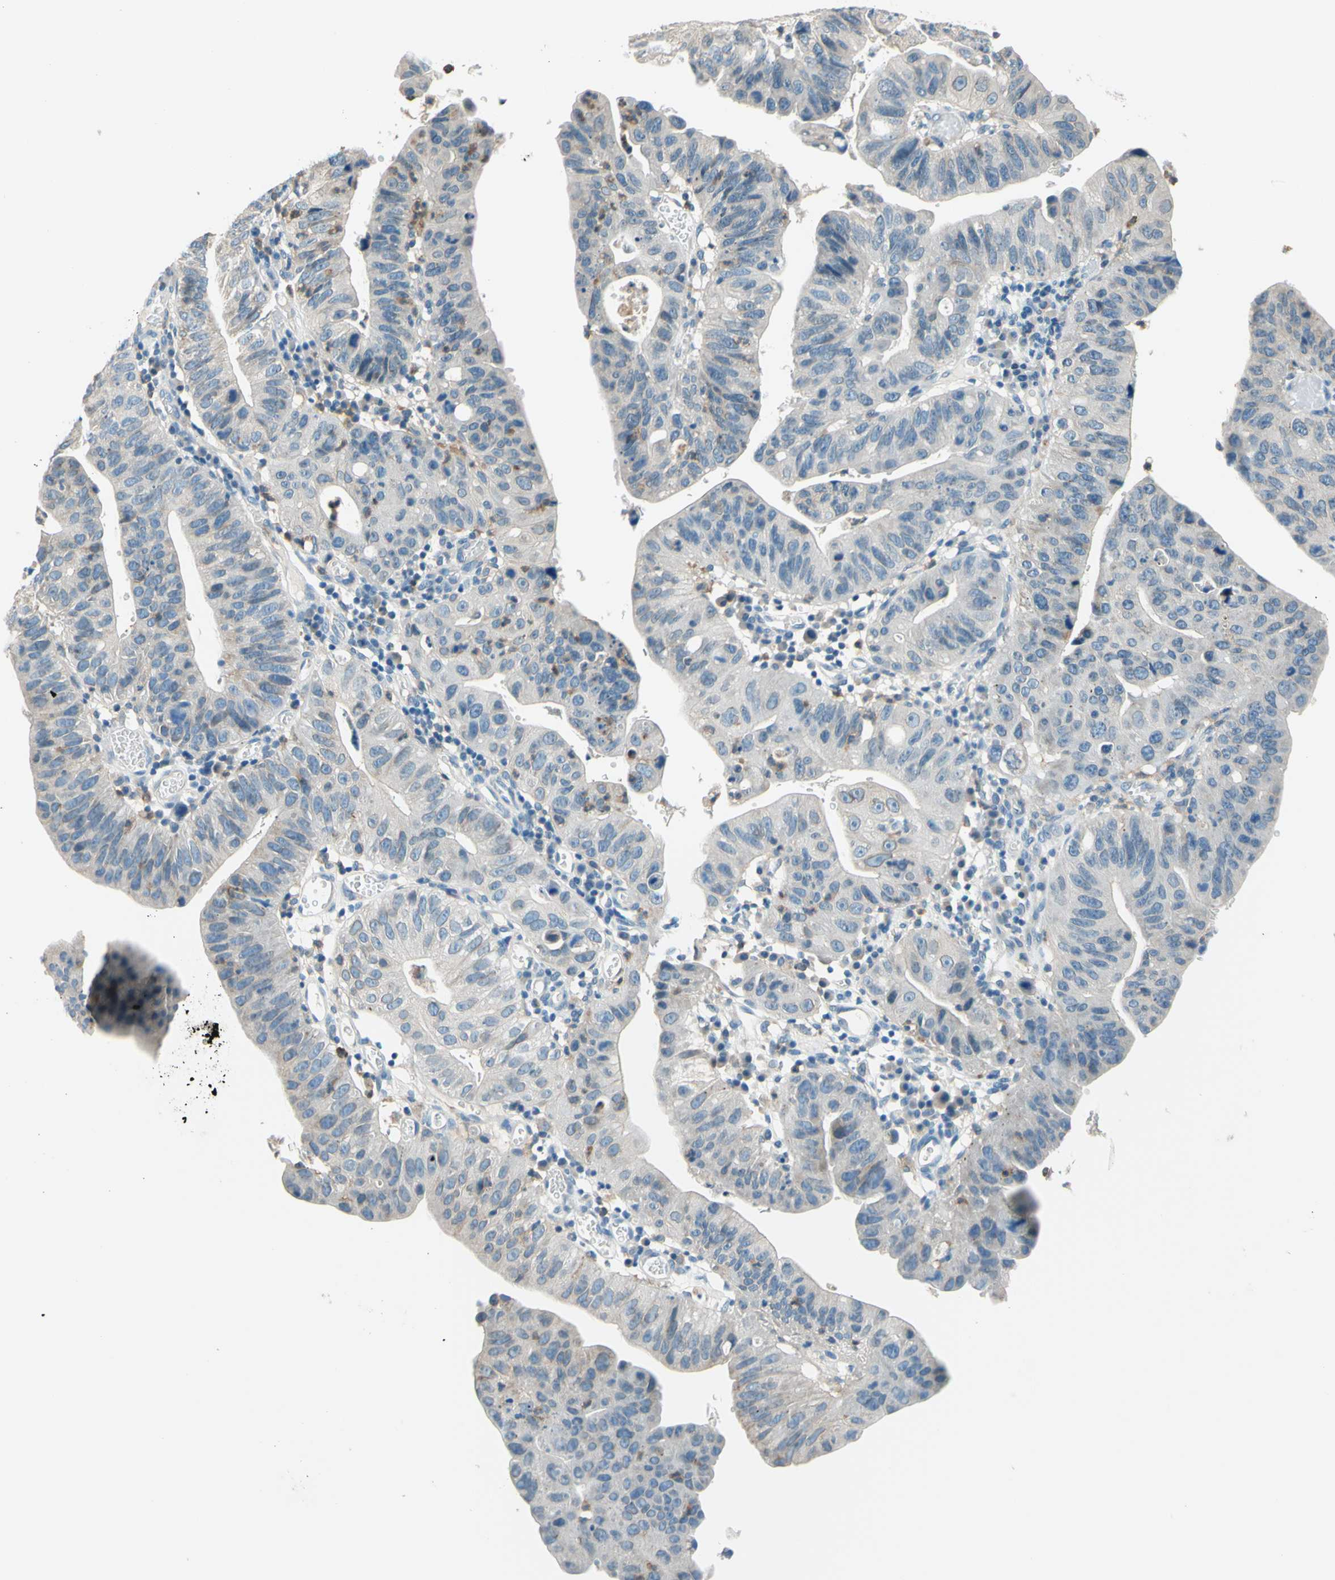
{"staining": {"intensity": "negative", "quantity": "none", "location": "none"}, "tissue": "stomach cancer", "cell_type": "Tumor cells", "image_type": "cancer", "snomed": [{"axis": "morphology", "description": "Adenocarcinoma, NOS"}, {"axis": "topography", "description": "Stomach"}], "caption": "Immunohistochemistry (IHC) of human adenocarcinoma (stomach) reveals no staining in tumor cells. (DAB (3,3'-diaminobenzidine) IHC with hematoxylin counter stain).", "gene": "SIGLEC9", "patient": {"sex": "male", "age": 59}}